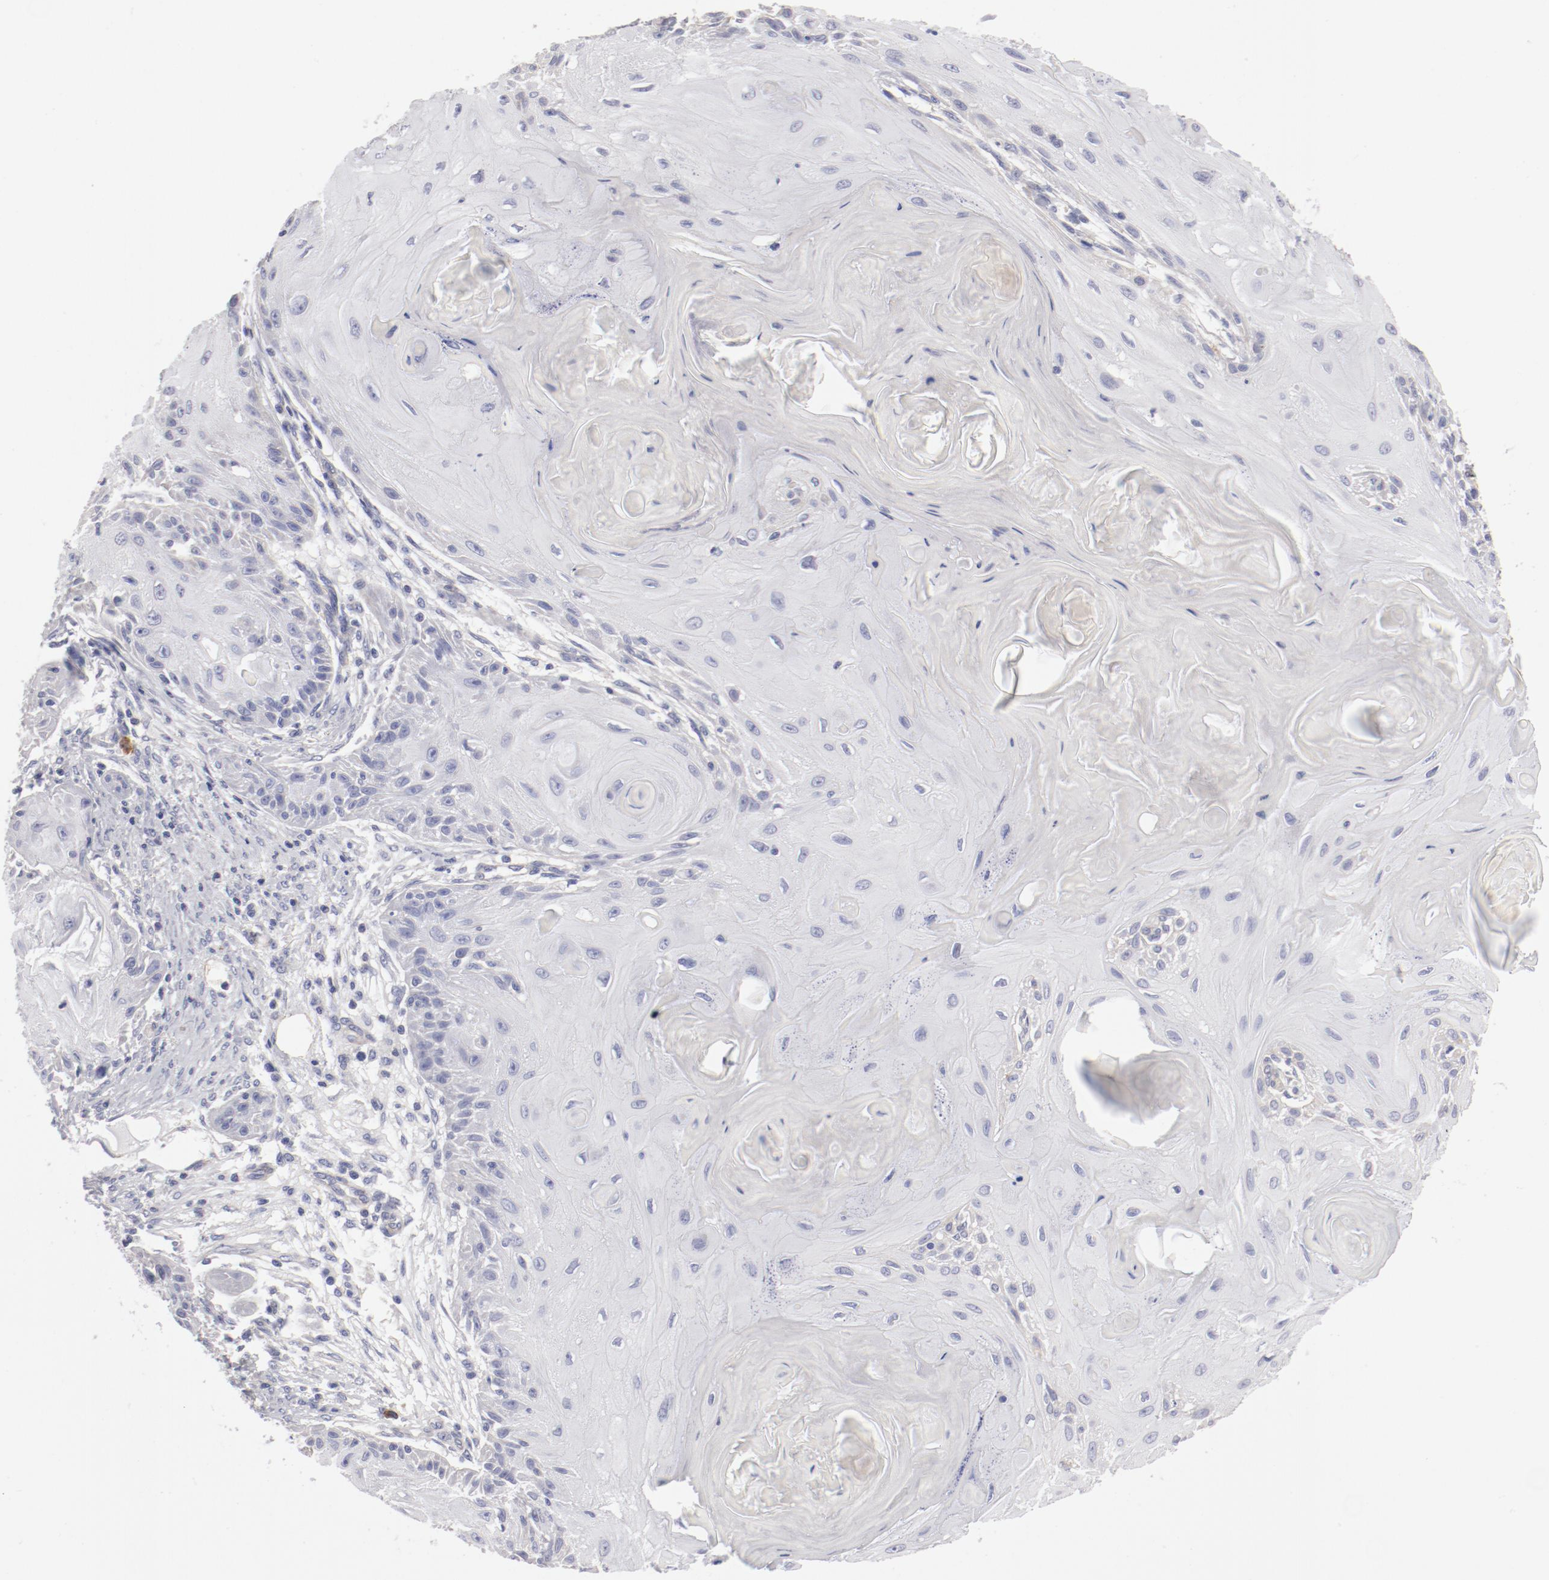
{"staining": {"intensity": "negative", "quantity": "none", "location": "none"}, "tissue": "skin cancer", "cell_type": "Tumor cells", "image_type": "cancer", "snomed": [{"axis": "morphology", "description": "Squamous cell carcinoma, NOS"}, {"axis": "topography", "description": "Skin"}], "caption": "Human skin cancer (squamous cell carcinoma) stained for a protein using IHC shows no positivity in tumor cells.", "gene": "LAX1", "patient": {"sex": "female", "age": 88}}